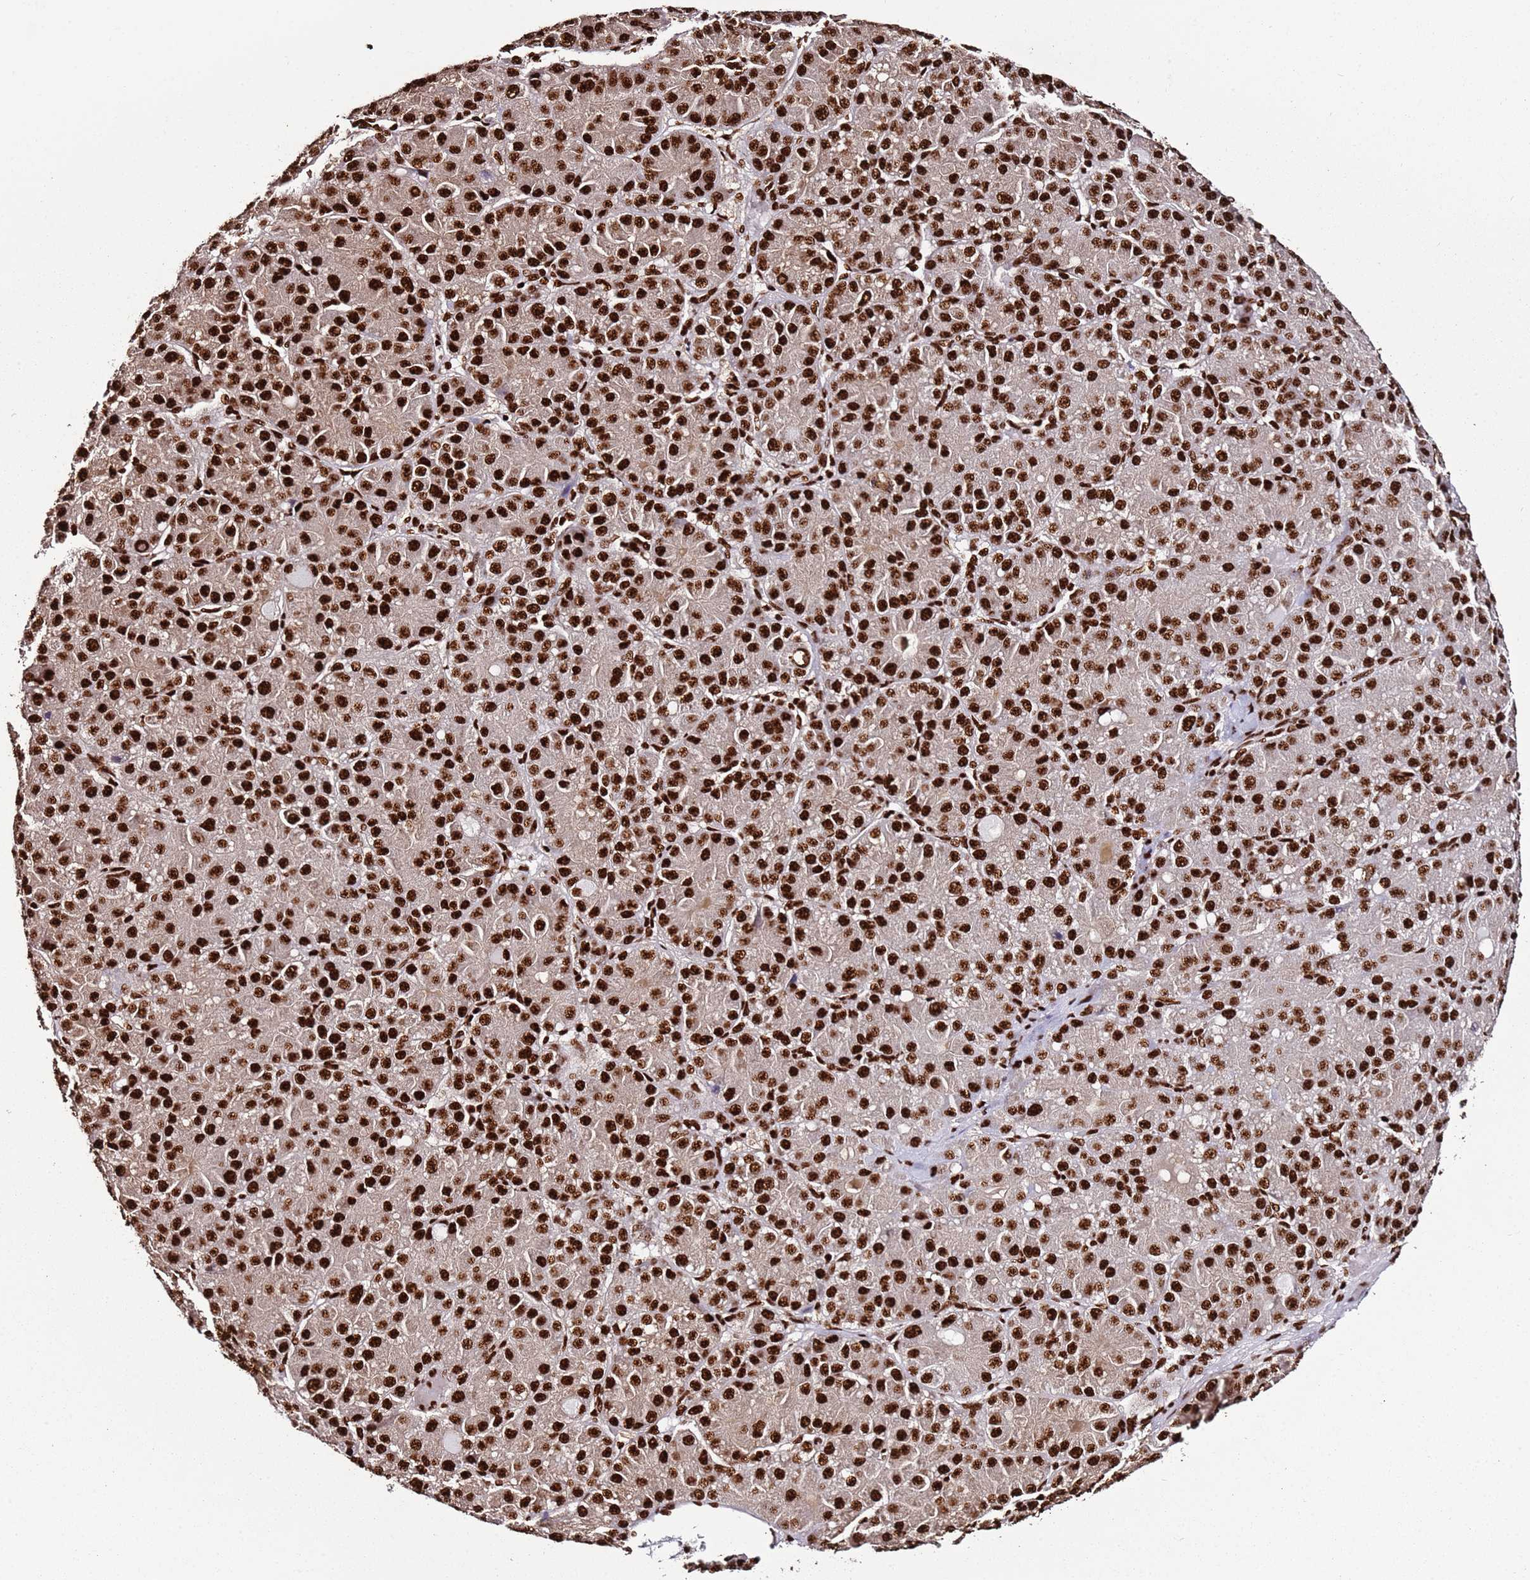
{"staining": {"intensity": "strong", "quantity": ">75%", "location": "nuclear"}, "tissue": "liver cancer", "cell_type": "Tumor cells", "image_type": "cancer", "snomed": [{"axis": "morphology", "description": "Carcinoma, Hepatocellular, NOS"}, {"axis": "topography", "description": "Liver"}], "caption": "Immunohistochemistry staining of liver hepatocellular carcinoma, which shows high levels of strong nuclear positivity in approximately >75% of tumor cells indicating strong nuclear protein positivity. The staining was performed using DAB (brown) for protein detection and nuclei were counterstained in hematoxylin (blue).", "gene": "C6orf226", "patient": {"sex": "male", "age": 67}}